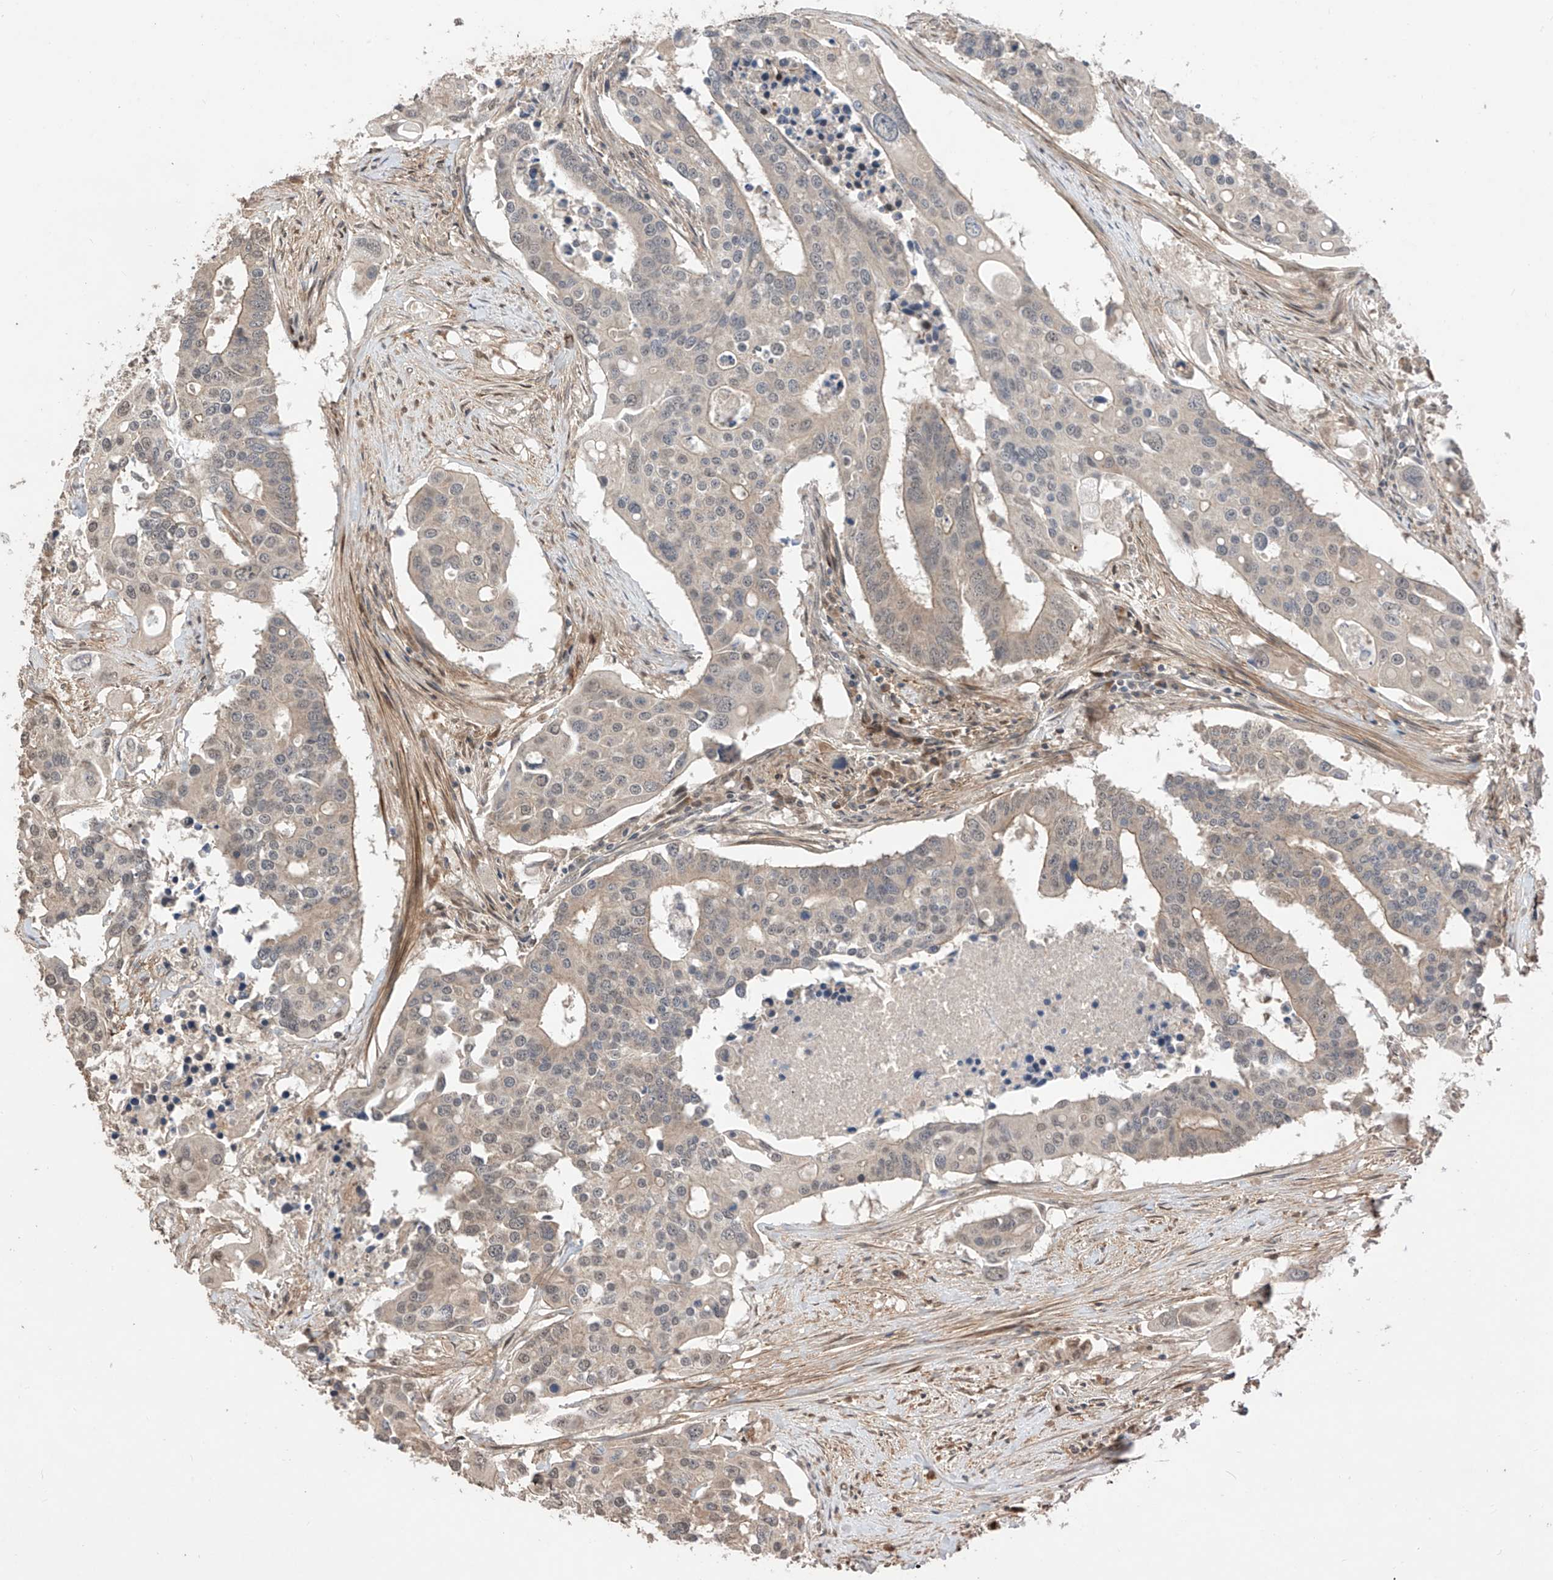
{"staining": {"intensity": "weak", "quantity": "25%-75%", "location": "cytoplasmic/membranous"}, "tissue": "colorectal cancer", "cell_type": "Tumor cells", "image_type": "cancer", "snomed": [{"axis": "morphology", "description": "Adenocarcinoma, NOS"}, {"axis": "topography", "description": "Colon"}], "caption": "An IHC photomicrograph of tumor tissue is shown. Protein staining in brown highlights weak cytoplasmic/membranous positivity in colorectal cancer (adenocarcinoma) within tumor cells.", "gene": "LATS1", "patient": {"sex": "male", "age": 77}}